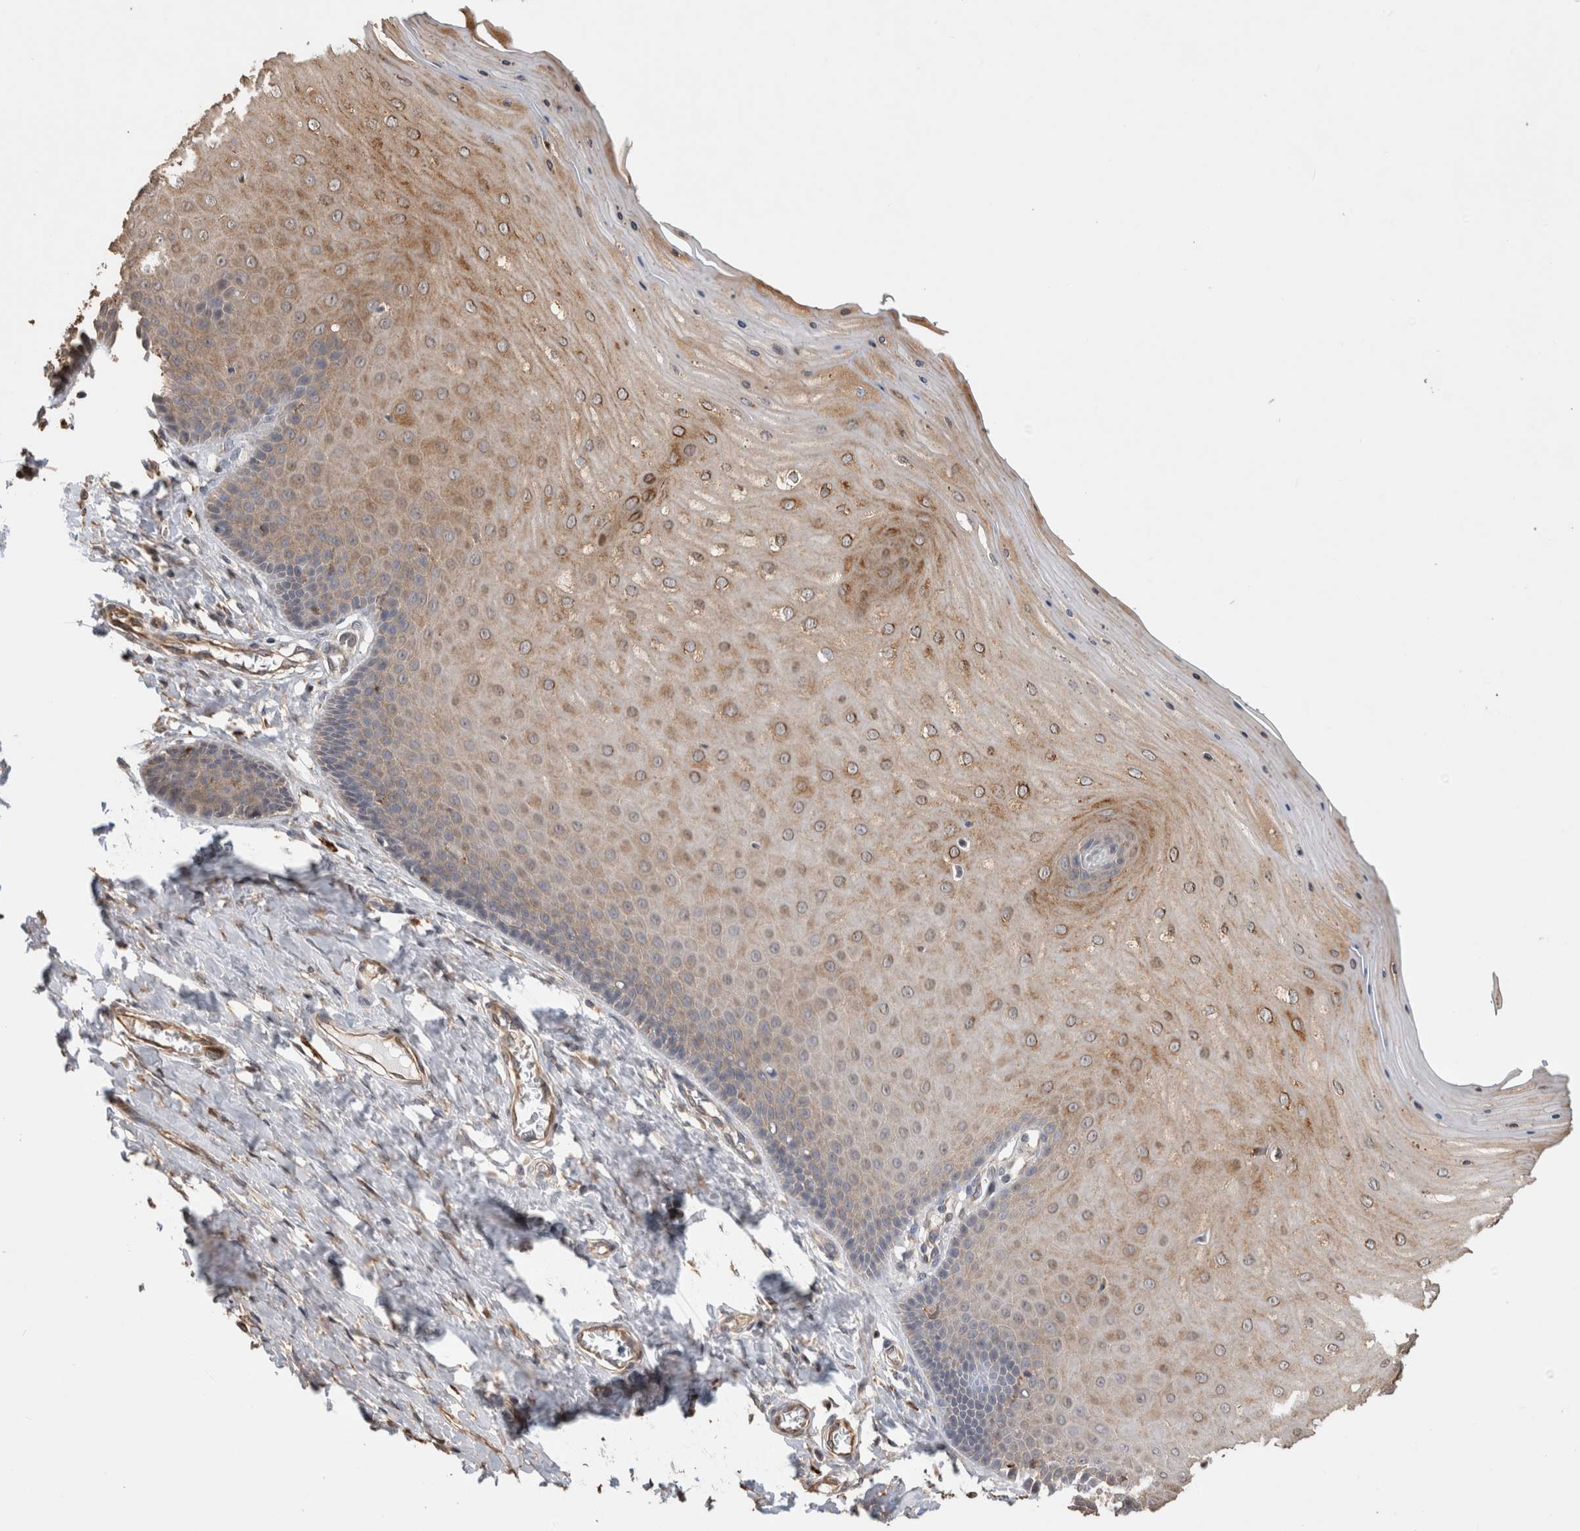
{"staining": {"intensity": "moderate", "quantity": ">75%", "location": "cytoplasmic/membranous"}, "tissue": "cervix", "cell_type": "Squamous epithelial cells", "image_type": "normal", "snomed": [{"axis": "morphology", "description": "Normal tissue, NOS"}, {"axis": "topography", "description": "Cervix"}], "caption": "Squamous epithelial cells reveal medium levels of moderate cytoplasmic/membranous staining in about >75% of cells in normal cervix.", "gene": "CLIP1", "patient": {"sex": "female", "age": 55}}